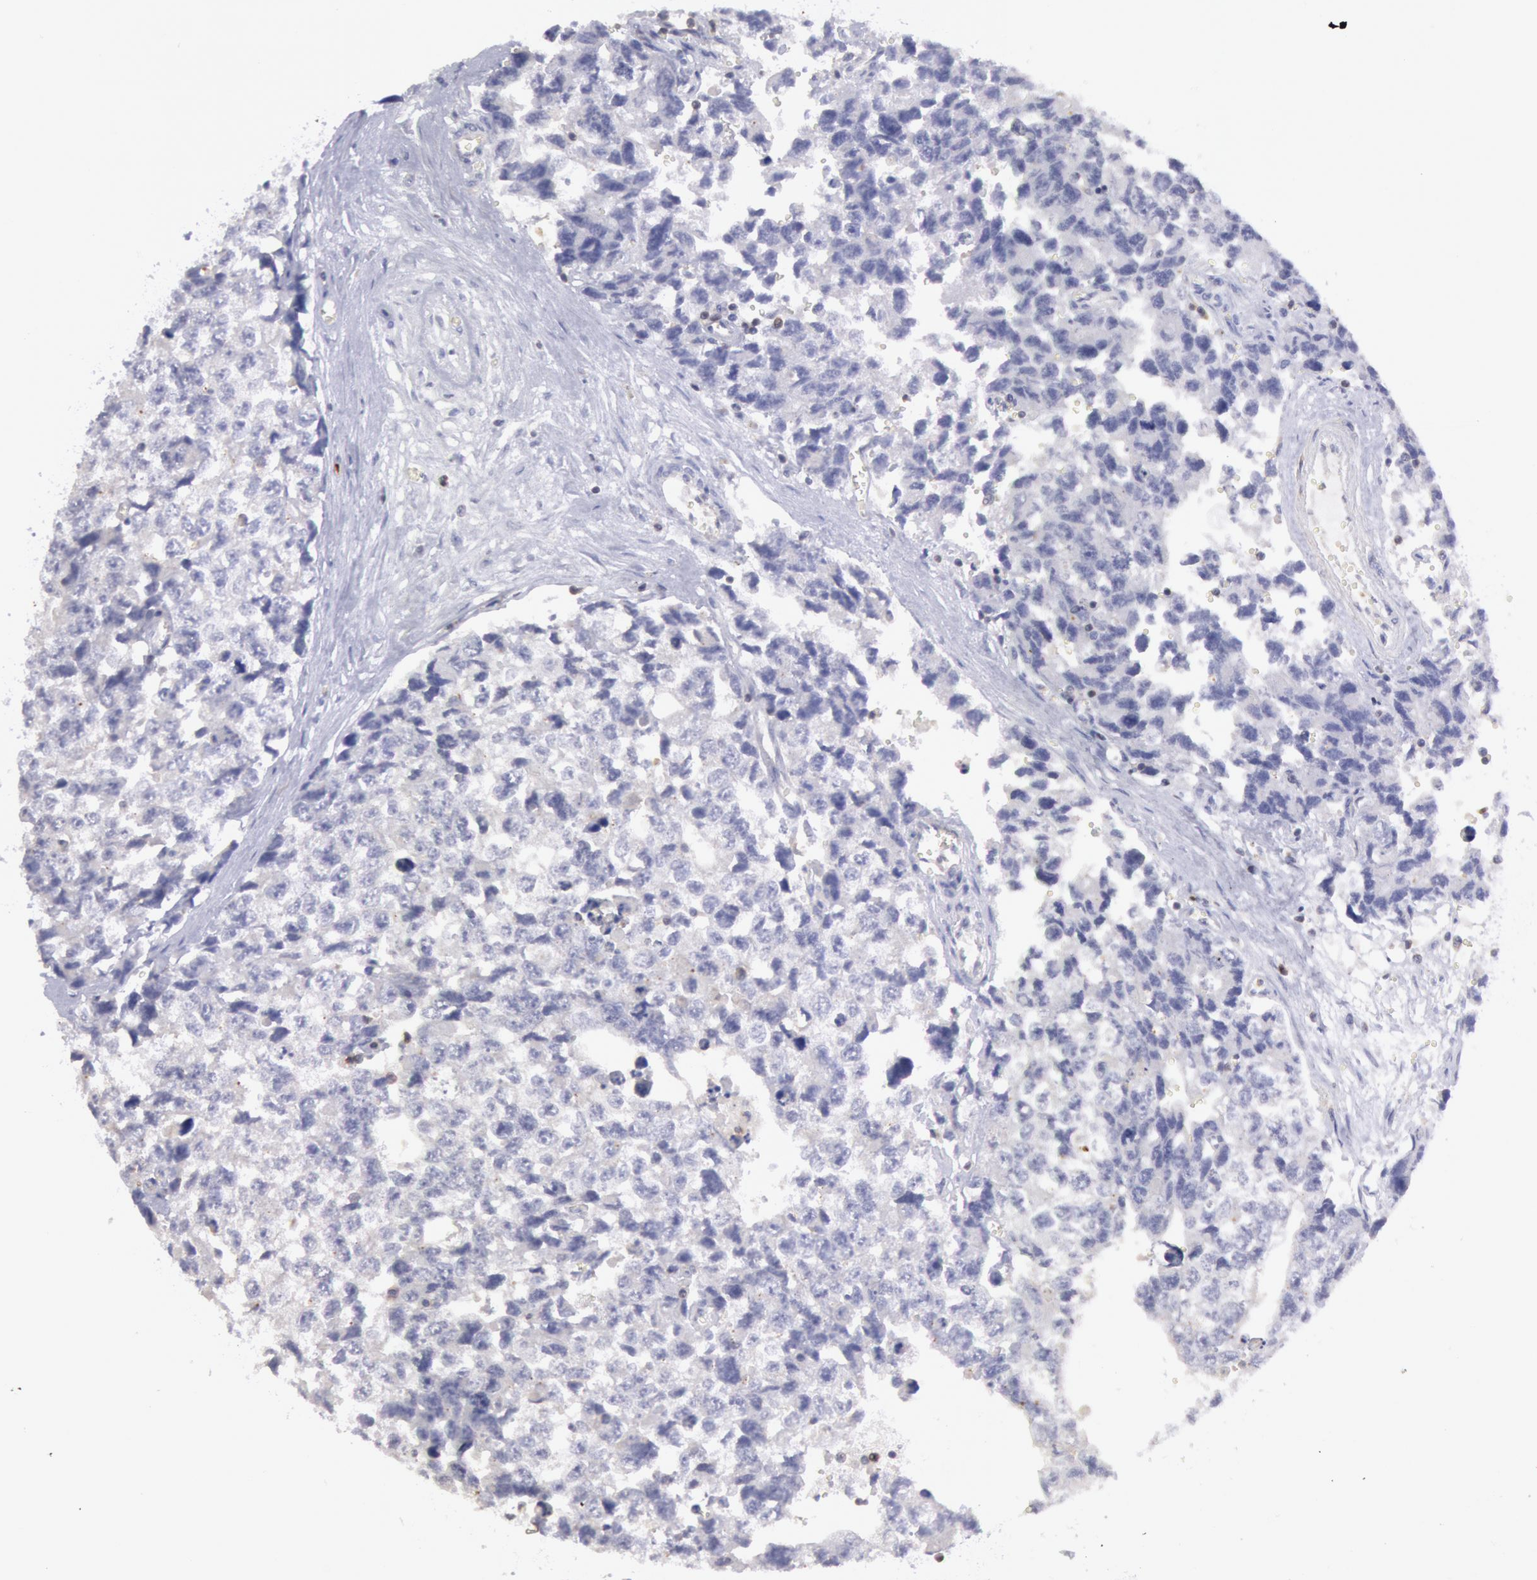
{"staining": {"intensity": "negative", "quantity": "none", "location": "none"}, "tissue": "testis cancer", "cell_type": "Tumor cells", "image_type": "cancer", "snomed": [{"axis": "morphology", "description": "Carcinoma, Embryonal, NOS"}, {"axis": "topography", "description": "Testis"}], "caption": "A high-resolution photomicrograph shows immunohistochemistry (IHC) staining of testis embryonal carcinoma, which demonstrates no significant staining in tumor cells.", "gene": "RAB27A", "patient": {"sex": "male", "age": 31}}